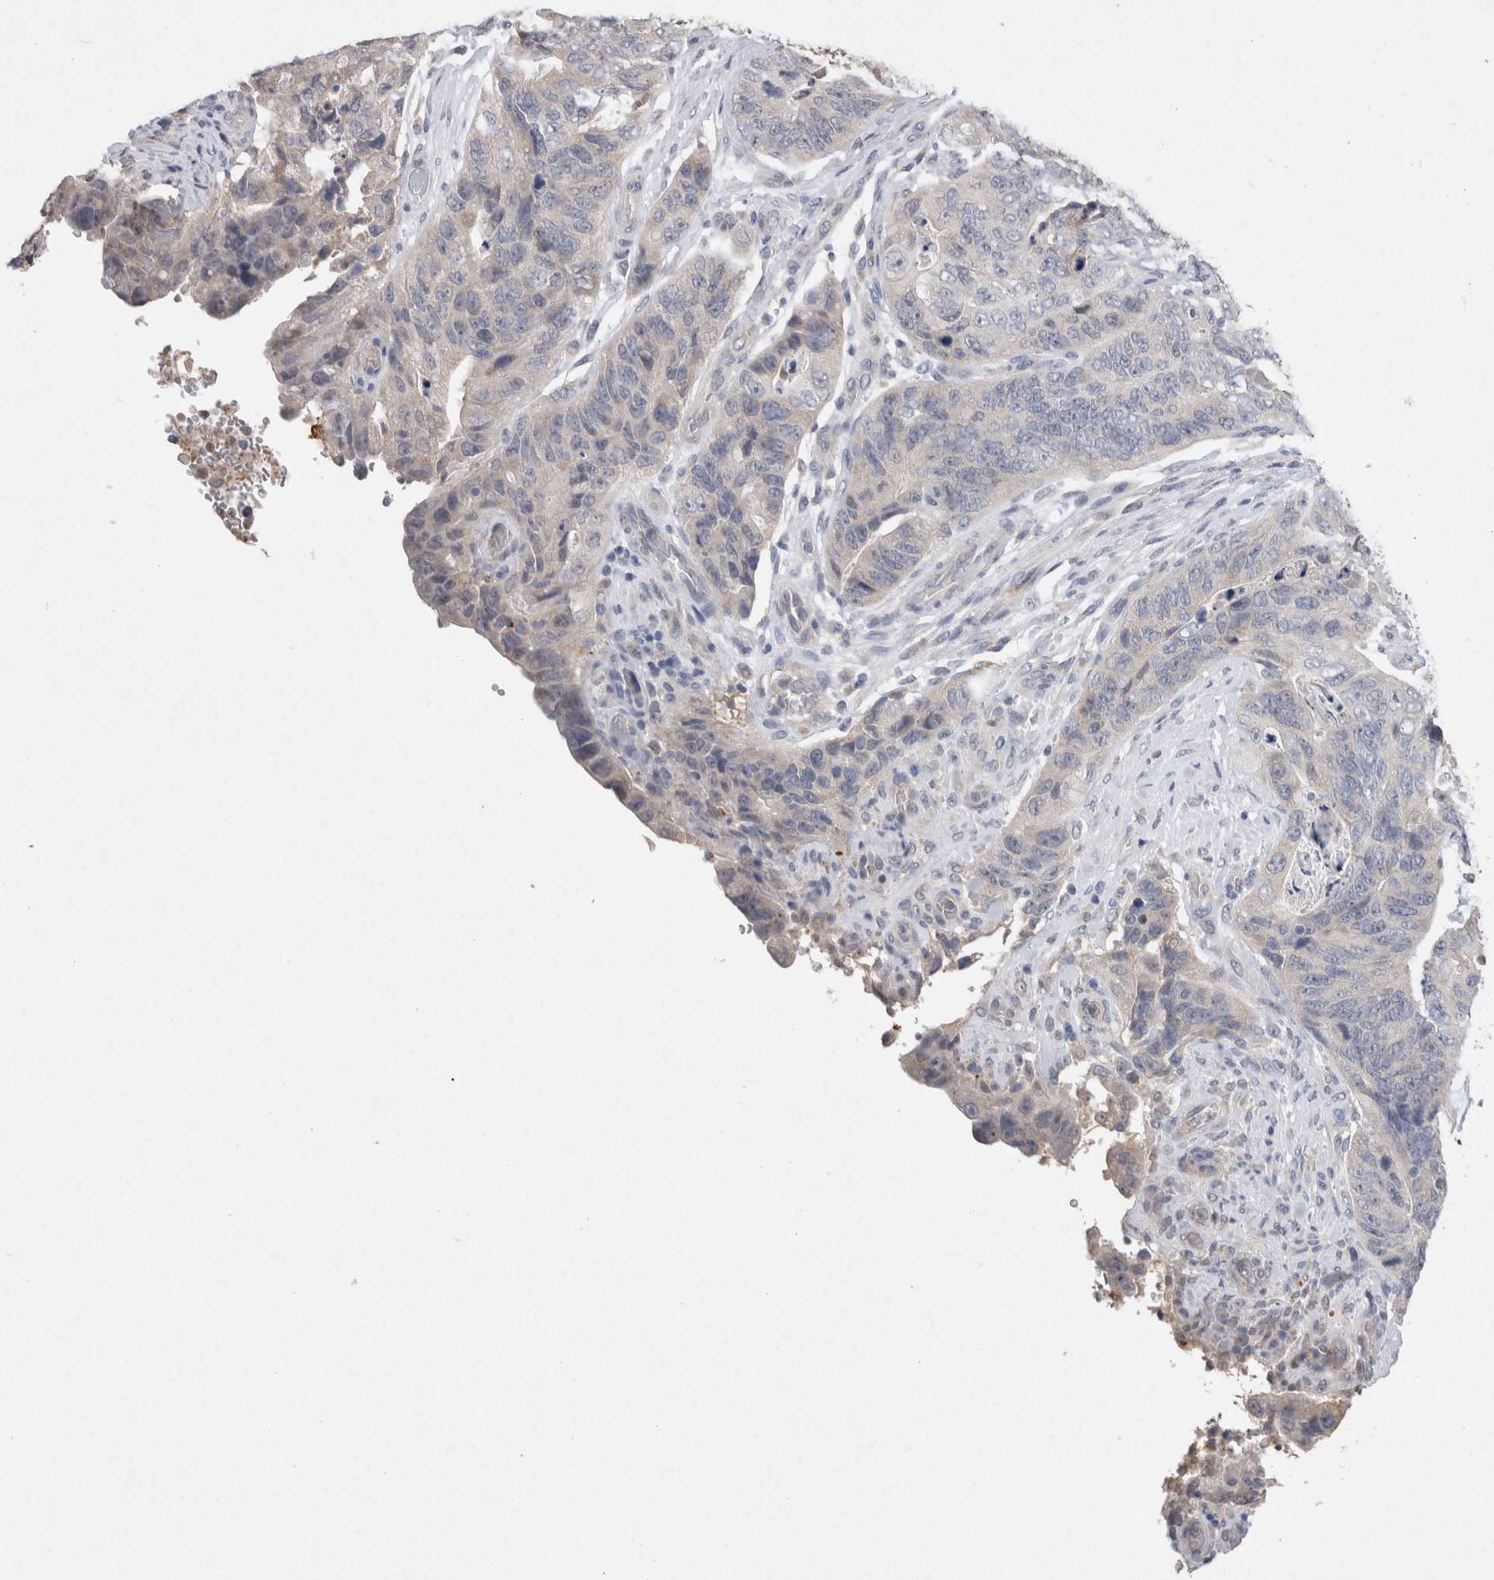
{"staining": {"intensity": "negative", "quantity": "none", "location": "none"}, "tissue": "stomach cancer", "cell_type": "Tumor cells", "image_type": "cancer", "snomed": [{"axis": "morphology", "description": "Adenocarcinoma, NOS"}, {"axis": "topography", "description": "Stomach"}], "caption": "An image of human stomach cancer (adenocarcinoma) is negative for staining in tumor cells.", "gene": "VSIG4", "patient": {"sex": "female", "age": 89}}